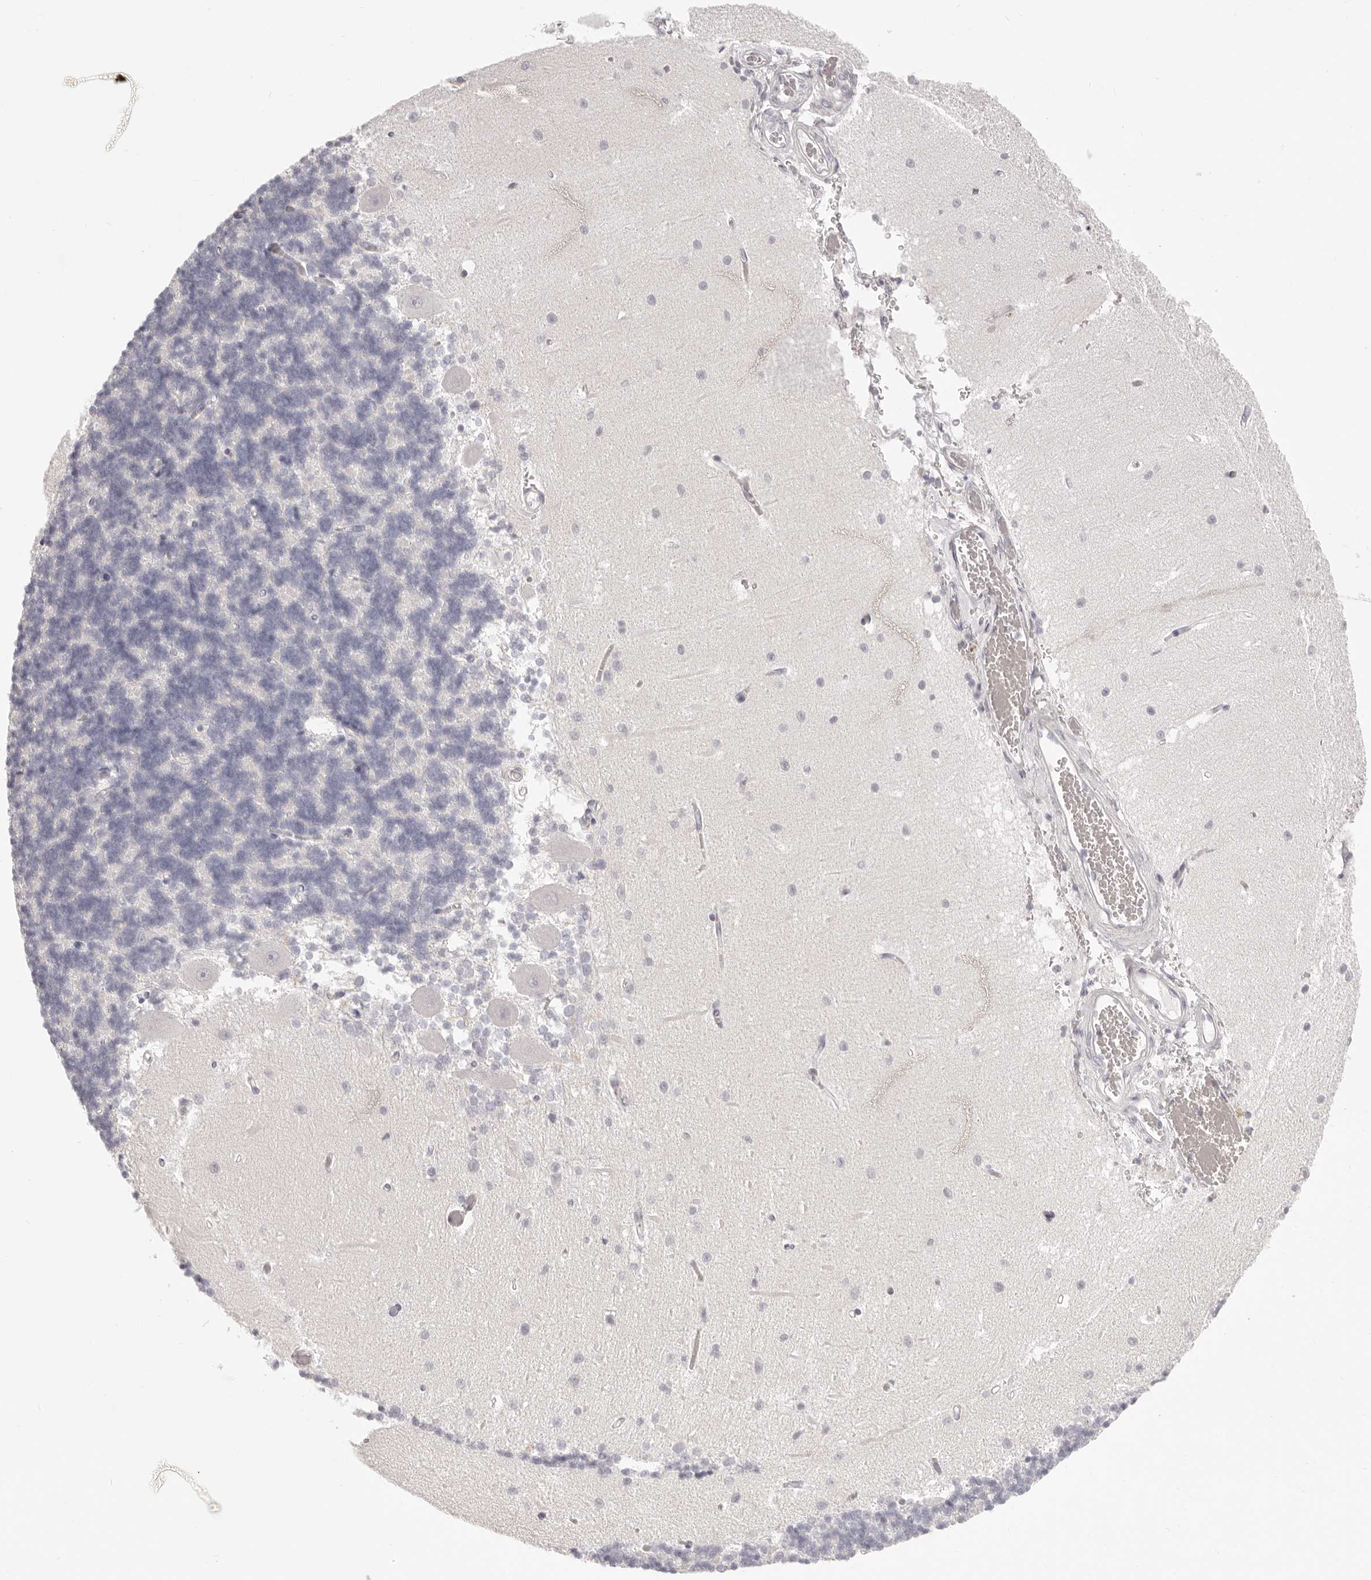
{"staining": {"intensity": "negative", "quantity": "none", "location": "none"}, "tissue": "cerebellum", "cell_type": "Cells in granular layer", "image_type": "normal", "snomed": [{"axis": "morphology", "description": "Normal tissue, NOS"}, {"axis": "topography", "description": "Cerebellum"}], "caption": "High power microscopy histopathology image of an immunohistochemistry image of unremarkable cerebellum, revealing no significant positivity in cells in granular layer. (DAB IHC with hematoxylin counter stain).", "gene": "FABP1", "patient": {"sex": "male", "age": 37}}